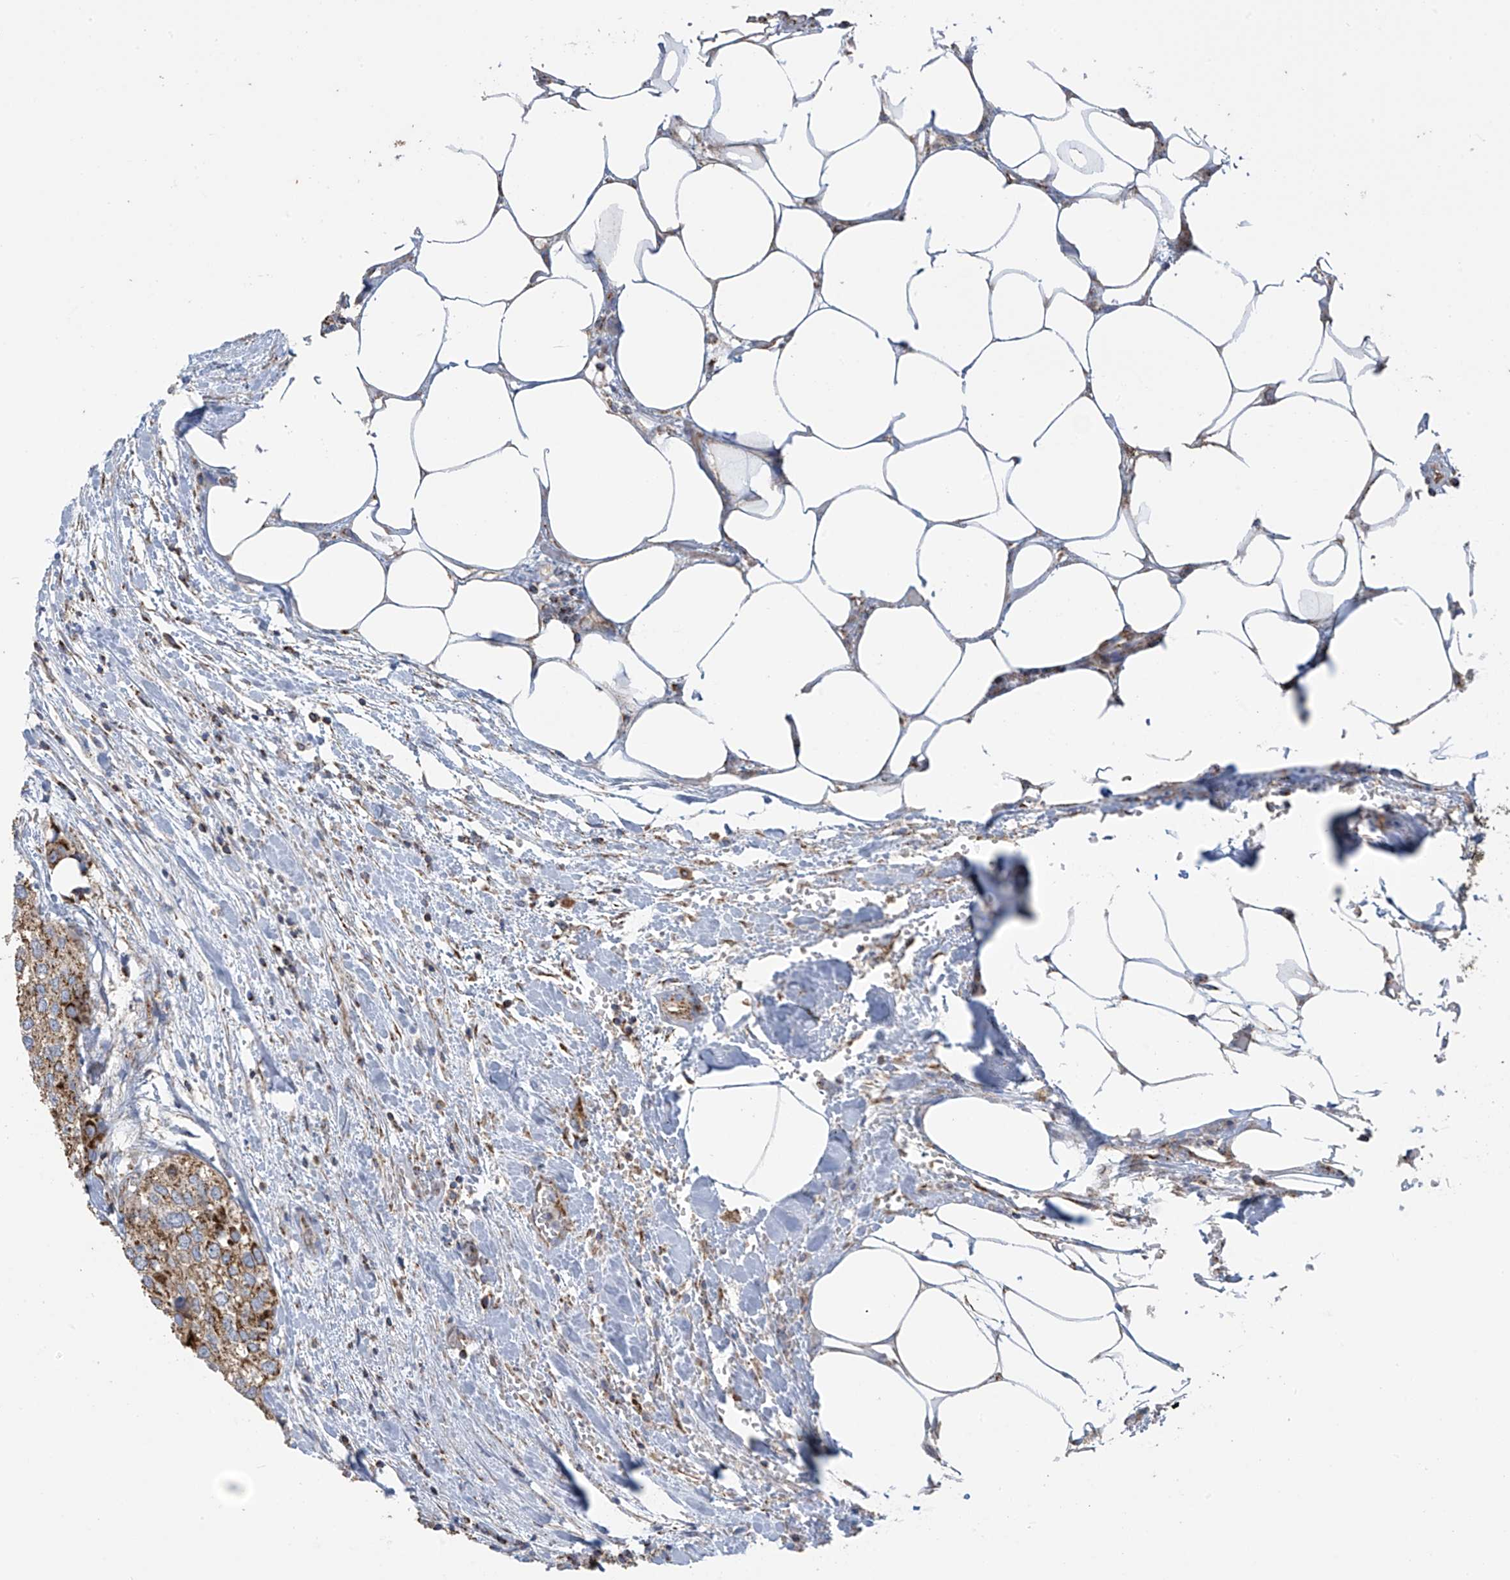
{"staining": {"intensity": "moderate", "quantity": ">75%", "location": "cytoplasmic/membranous"}, "tissue": "urothelial cancer", "cell_type": "Tumor cells", "image_type": "cancer", "snomed": [{"axis": "morphology", "description": "Urothelial carcinoma, High grade"}, {"axis": "topography", "description": "Urinary bladder"}], "caption": "An immunohistochemistry histopathology image of neoplastic tissue is shown. Protein staining in brown highlights moderate cytoplasmic/membranous positivity in urothelial cancer within tumor cells.", "gene": "PNPT1", "patient": {"sex": "male", "age": 64}}